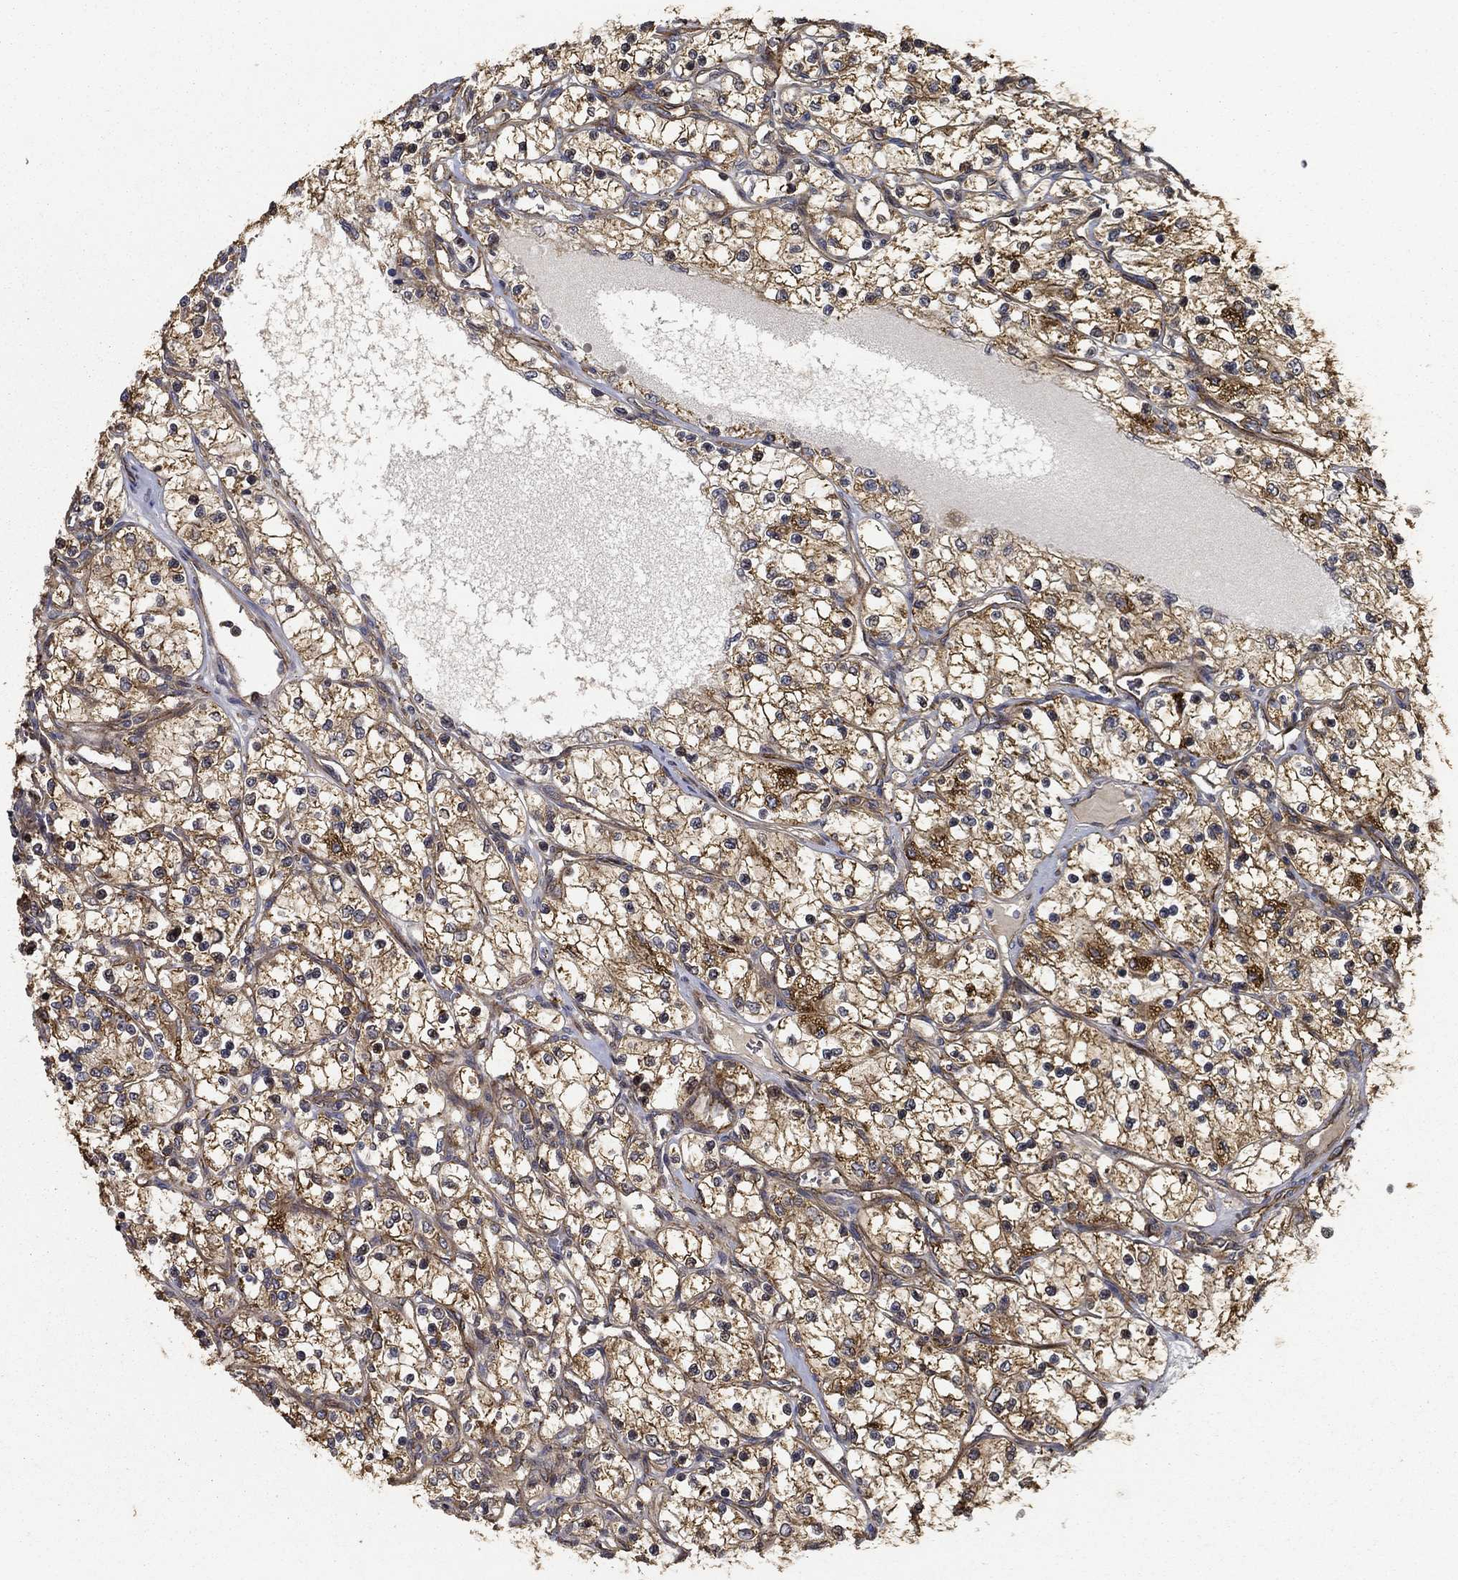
{"staining": {"intensity": "moderate", "quantity": "25%-75%", "location": "cytoplasmic/membranous"}, "tissue": "renal cancer", "cell_type": "Tumor cells", "image_type": "cancer", "snomed": [{"axis": "morphology", "description": "Adenocarcinoma, NOS"}, {"axis": "topography", "description": "Kidney"}], "caption": "A brown stain highlights moderate cytoplasmic/membranous expression of a protein in renal cancer (adenocarcinoma) tumor cells.", "gene": "BABAM2", "patient": {"sex": "female", "age": 69}}